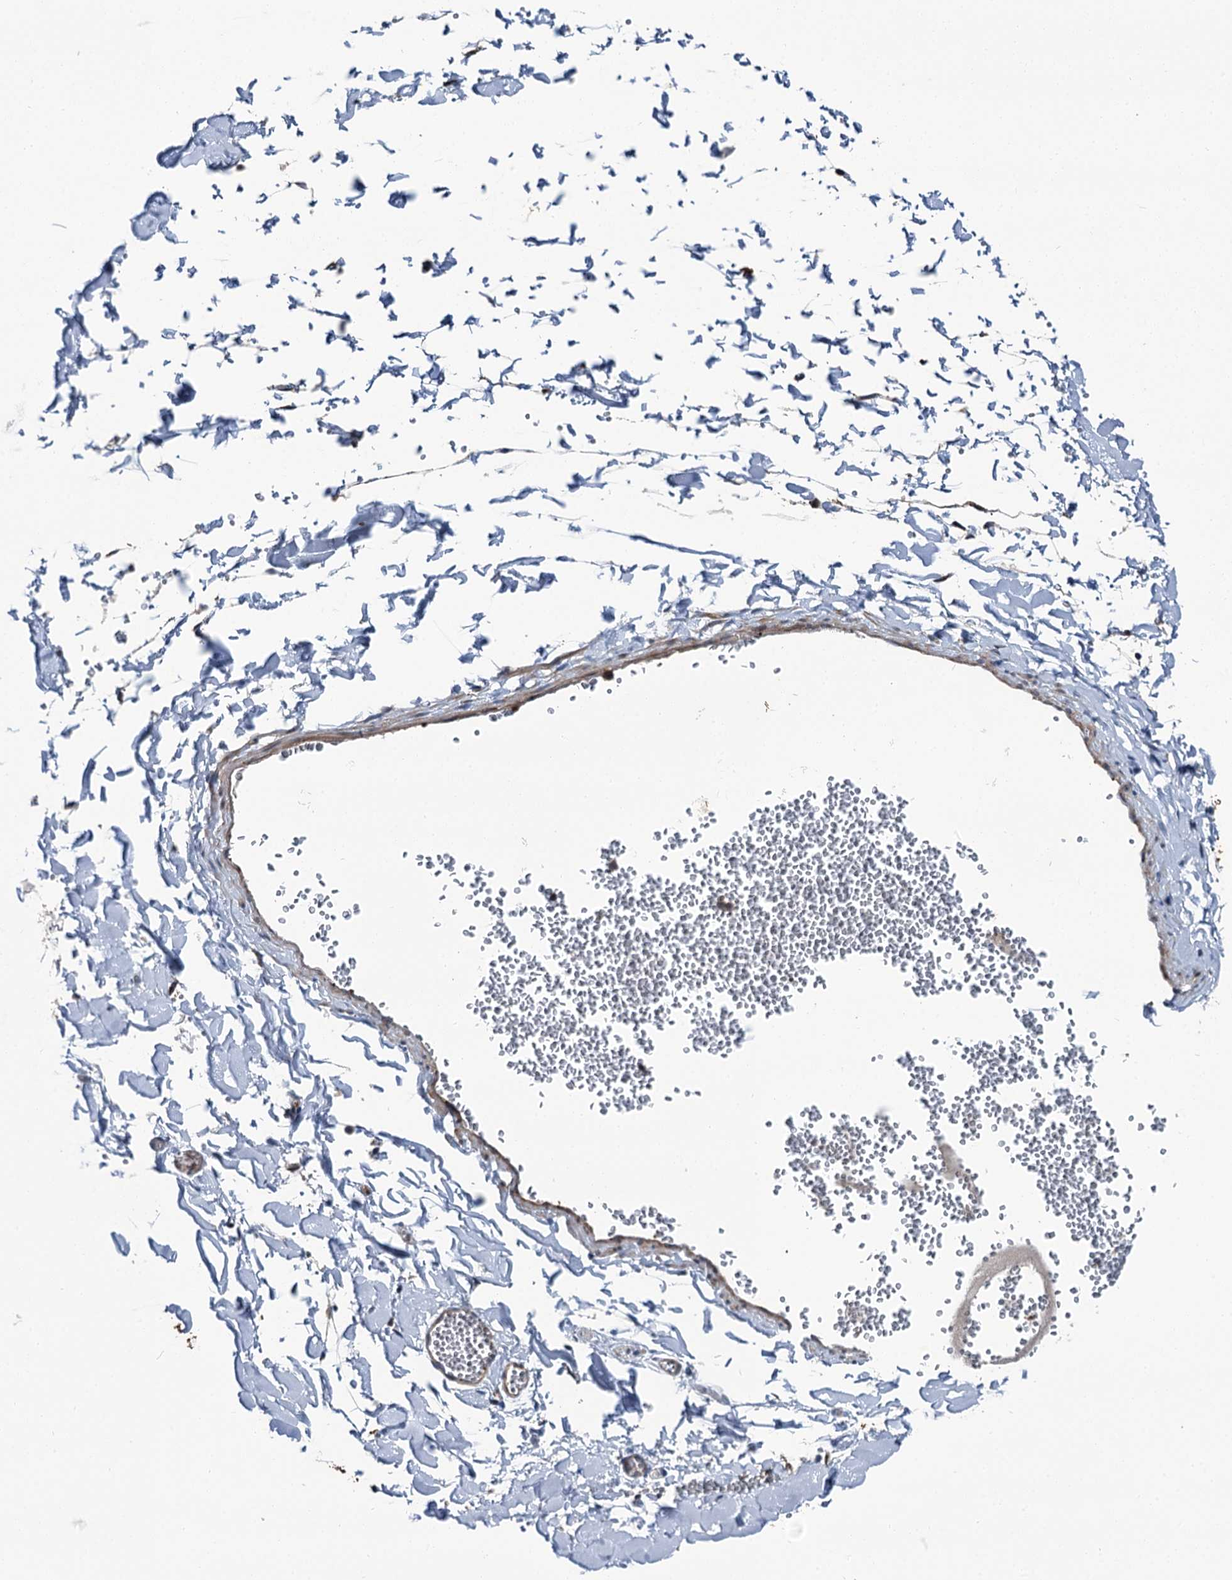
{"staining": {"intensity": "moderate", "quantity": "25%-75%", "location": "cytoplasmic/membranous"}, "tissue": "adipose tissue", "cell_type": "Adipocytes", "image_type": "normal", "snomed": [{"axis": "morphology", "description": "Normal tissue, NOS"}, {"axis": "topography", "description": "Gallbladder"}, {"axis": "topography", "description": "Peripheral nerve tissue"}], "caption": "Immunohistochemistry micrograph of benign human adipose tissue stained for a protein (brown), which exhibits medium levels of moderate cytoplasmic/membranous expression in about 25%-75% of adipocytes.", "gene": "POLR1D", "patient": {"sex": "male", "age": 38}}